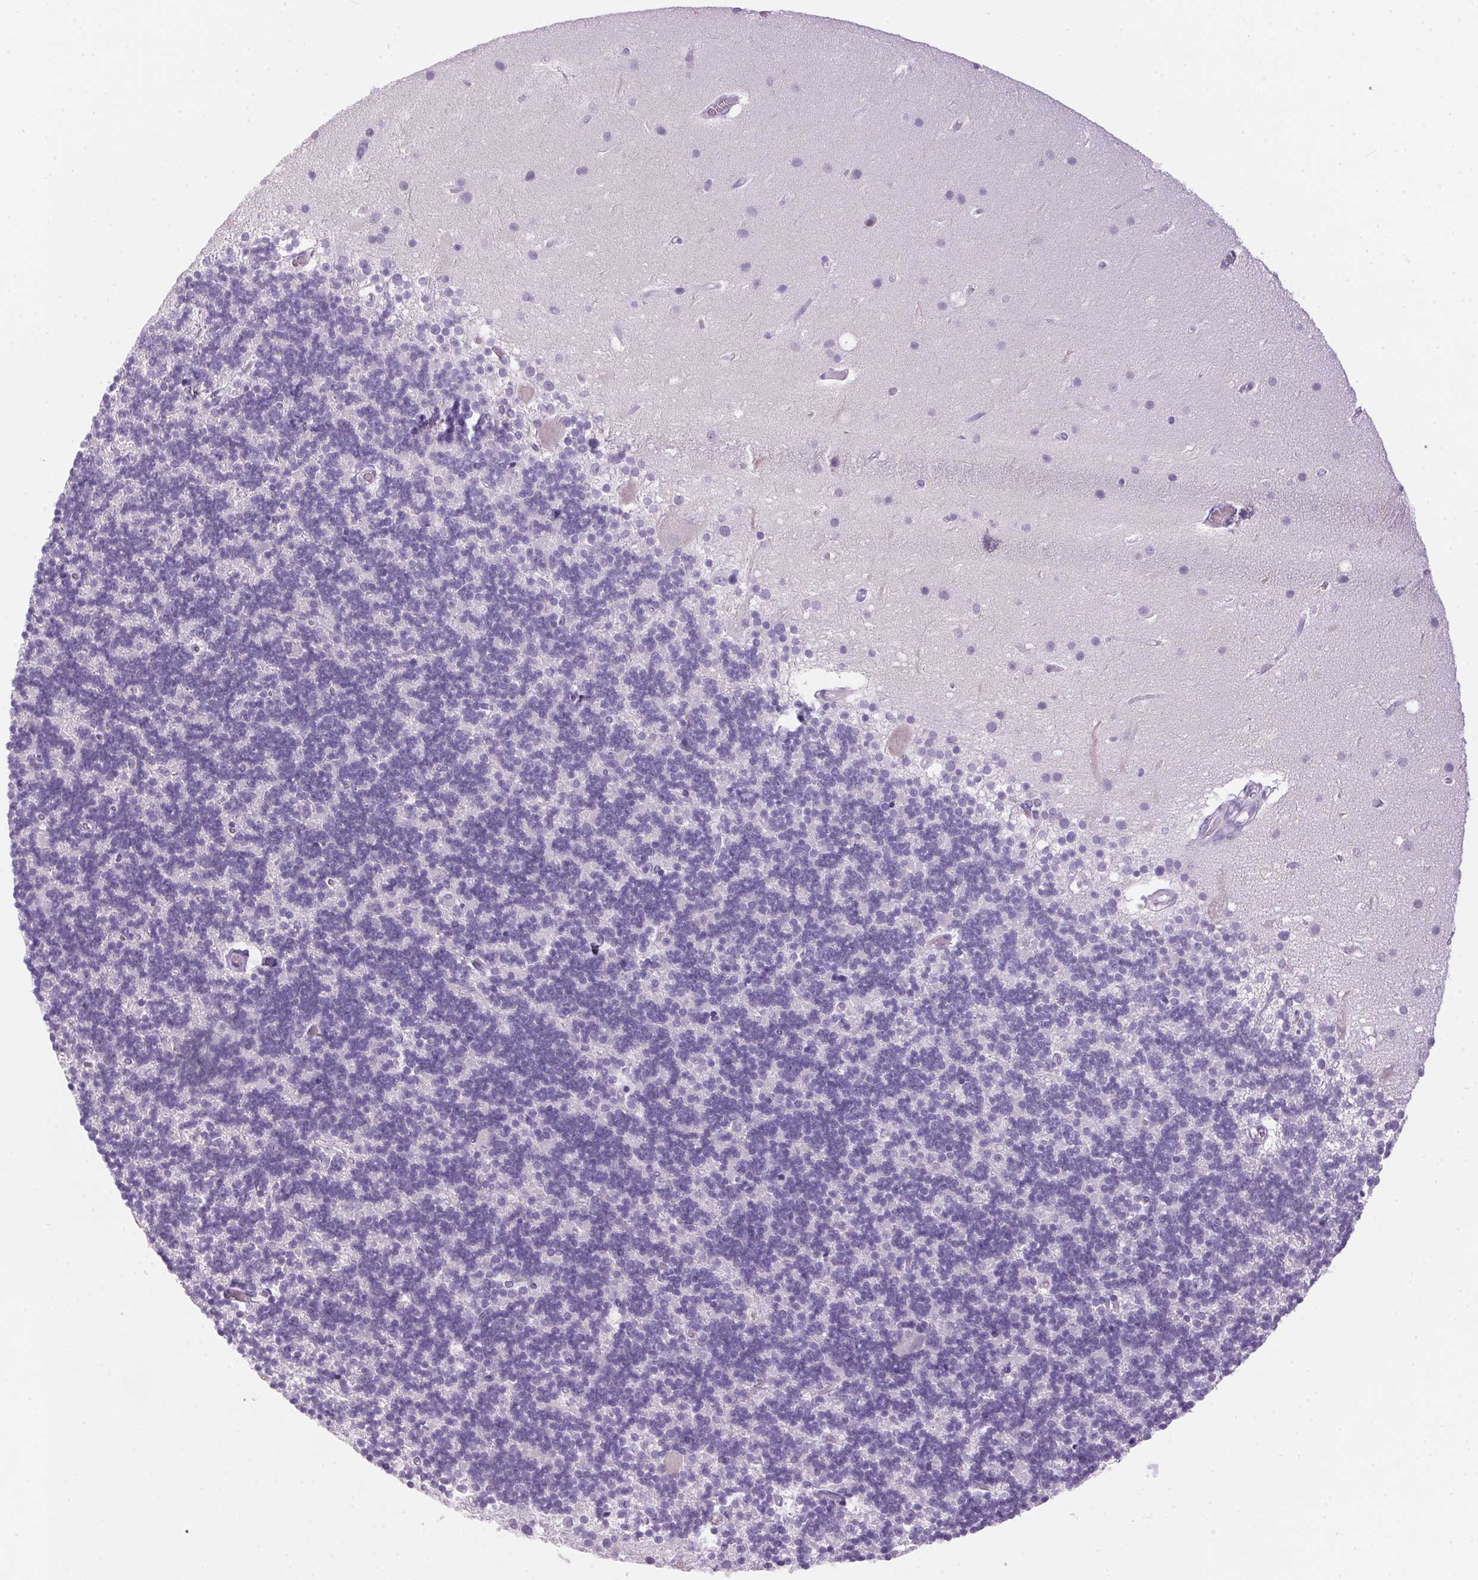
{"staining": {"intensity": "negative", "quantity": "none", "location": "none"}, "tissue": "cerebellum", "cell_type": "Cells in granular layer", "image_type": "normal", "snomed": [{"axis": "morphology", "description": "Normal tissue, NOS"}, {"axis": "topography", "description": "Cerebellum"}], "caption": "Histopathology image shows no protein staining in cells in granular layer of unremarkable cerebellum. Brightfield microscopy of IHC stained with DAB (3,3'-diaminobenzidine) (brown) and hematoxylin (blue), captured at high magnification.", "gene": "S100A2", "patient": {"sex": "male", "age": 70}}